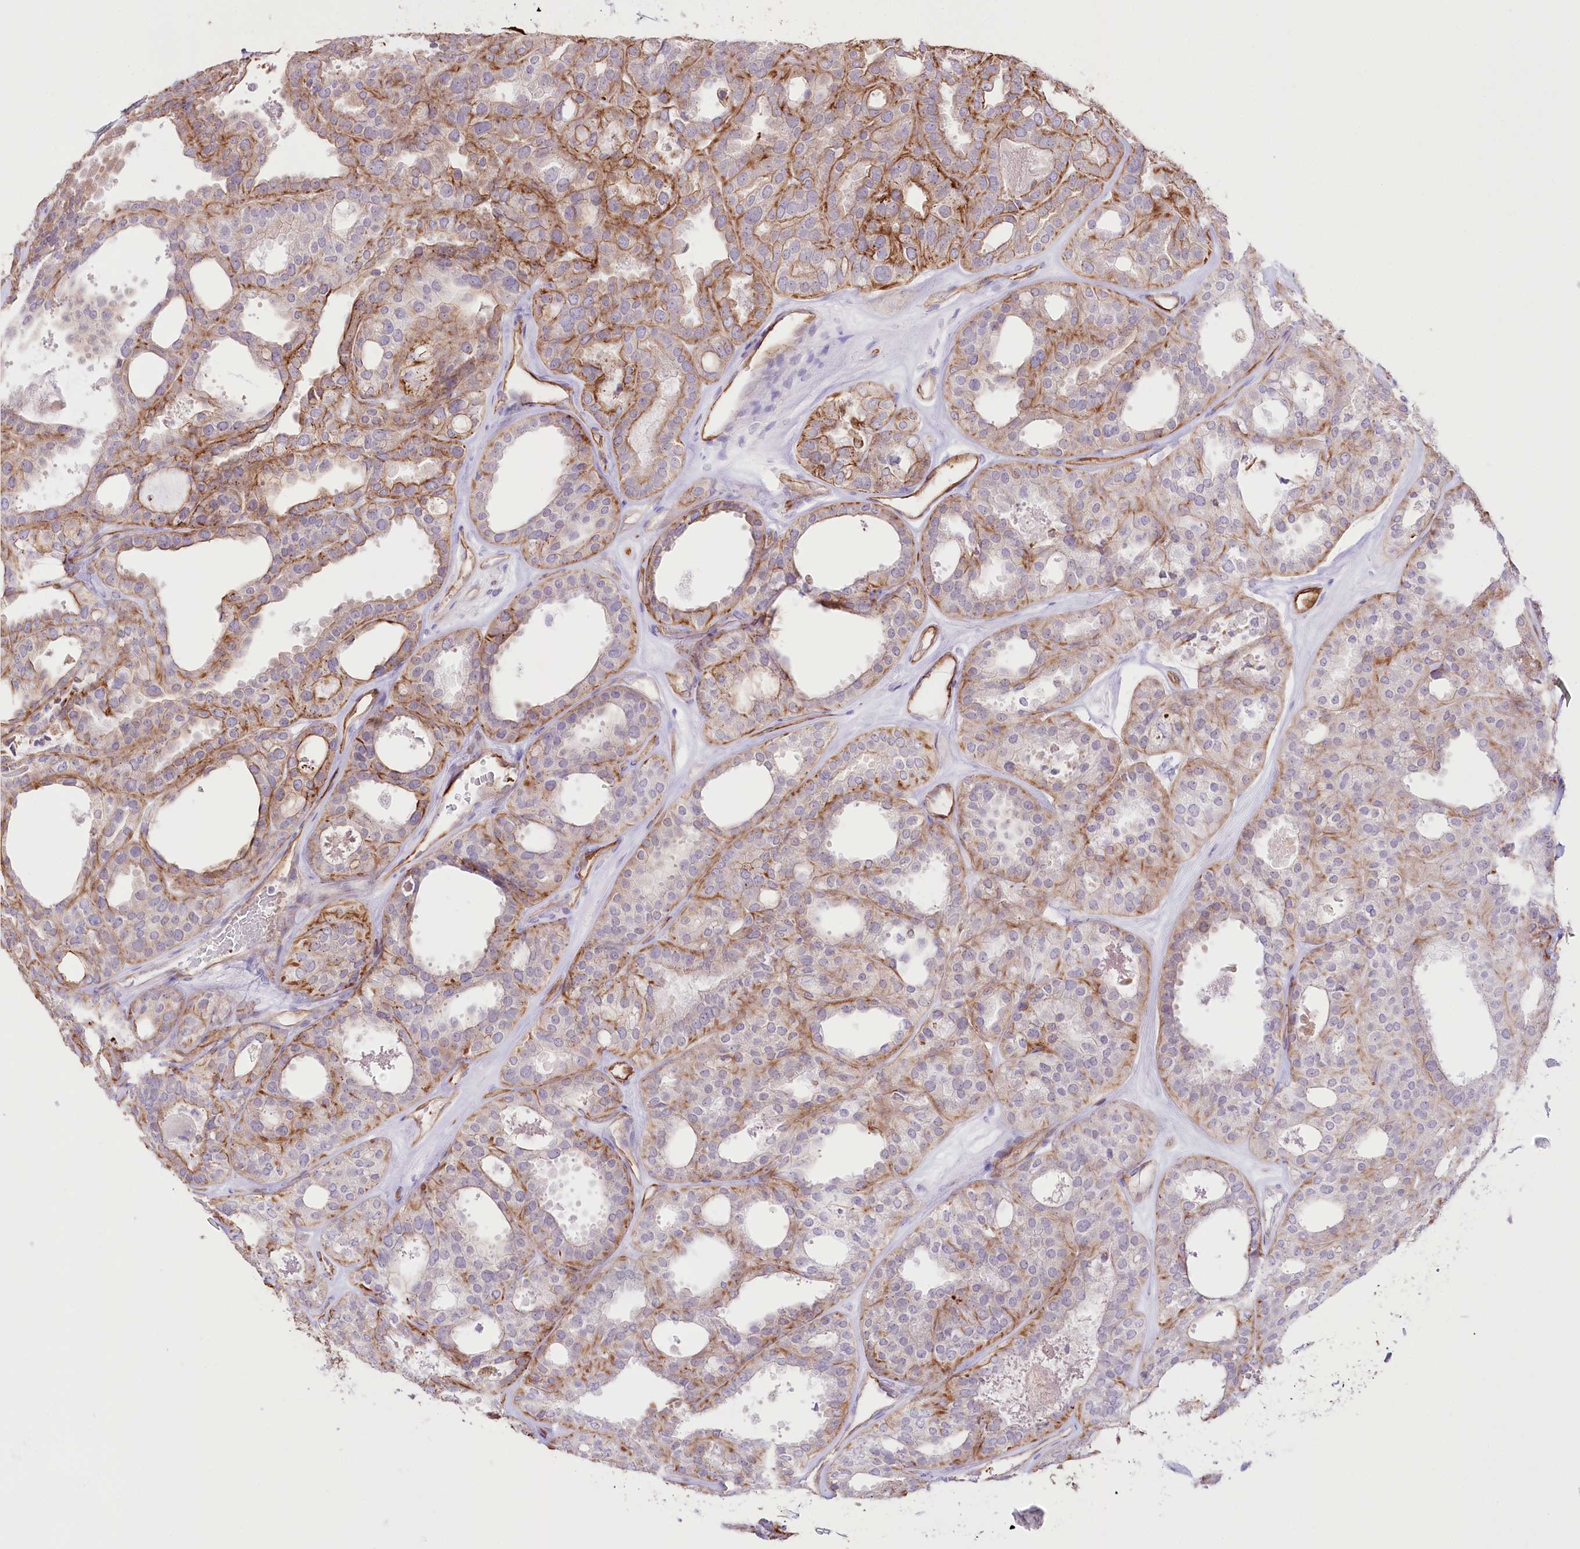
{"staining": {"intensity": "moderate", "quantity": ">75%", "location": "cytoplasmic/membranous"}, "tissue": "thyroid cancer", "cell_type": "Tumor cells", "image_type": "cancer", "snomed": [{"axis": "morphology", "description": "Follicular adenoma carcinoma, NOS"}, {"axis": "topography", "description": "Thyroid gland"}], "caption": "DAB immunohistochemical staining of human follicular adenoma carcinoma (thyroid) exhibits moderate cytoplasmic/membranous protein positivity in about >75% of tumor cells.", "gene": "SLC39A10", "patient": {"sex": "male", "age": 75}}